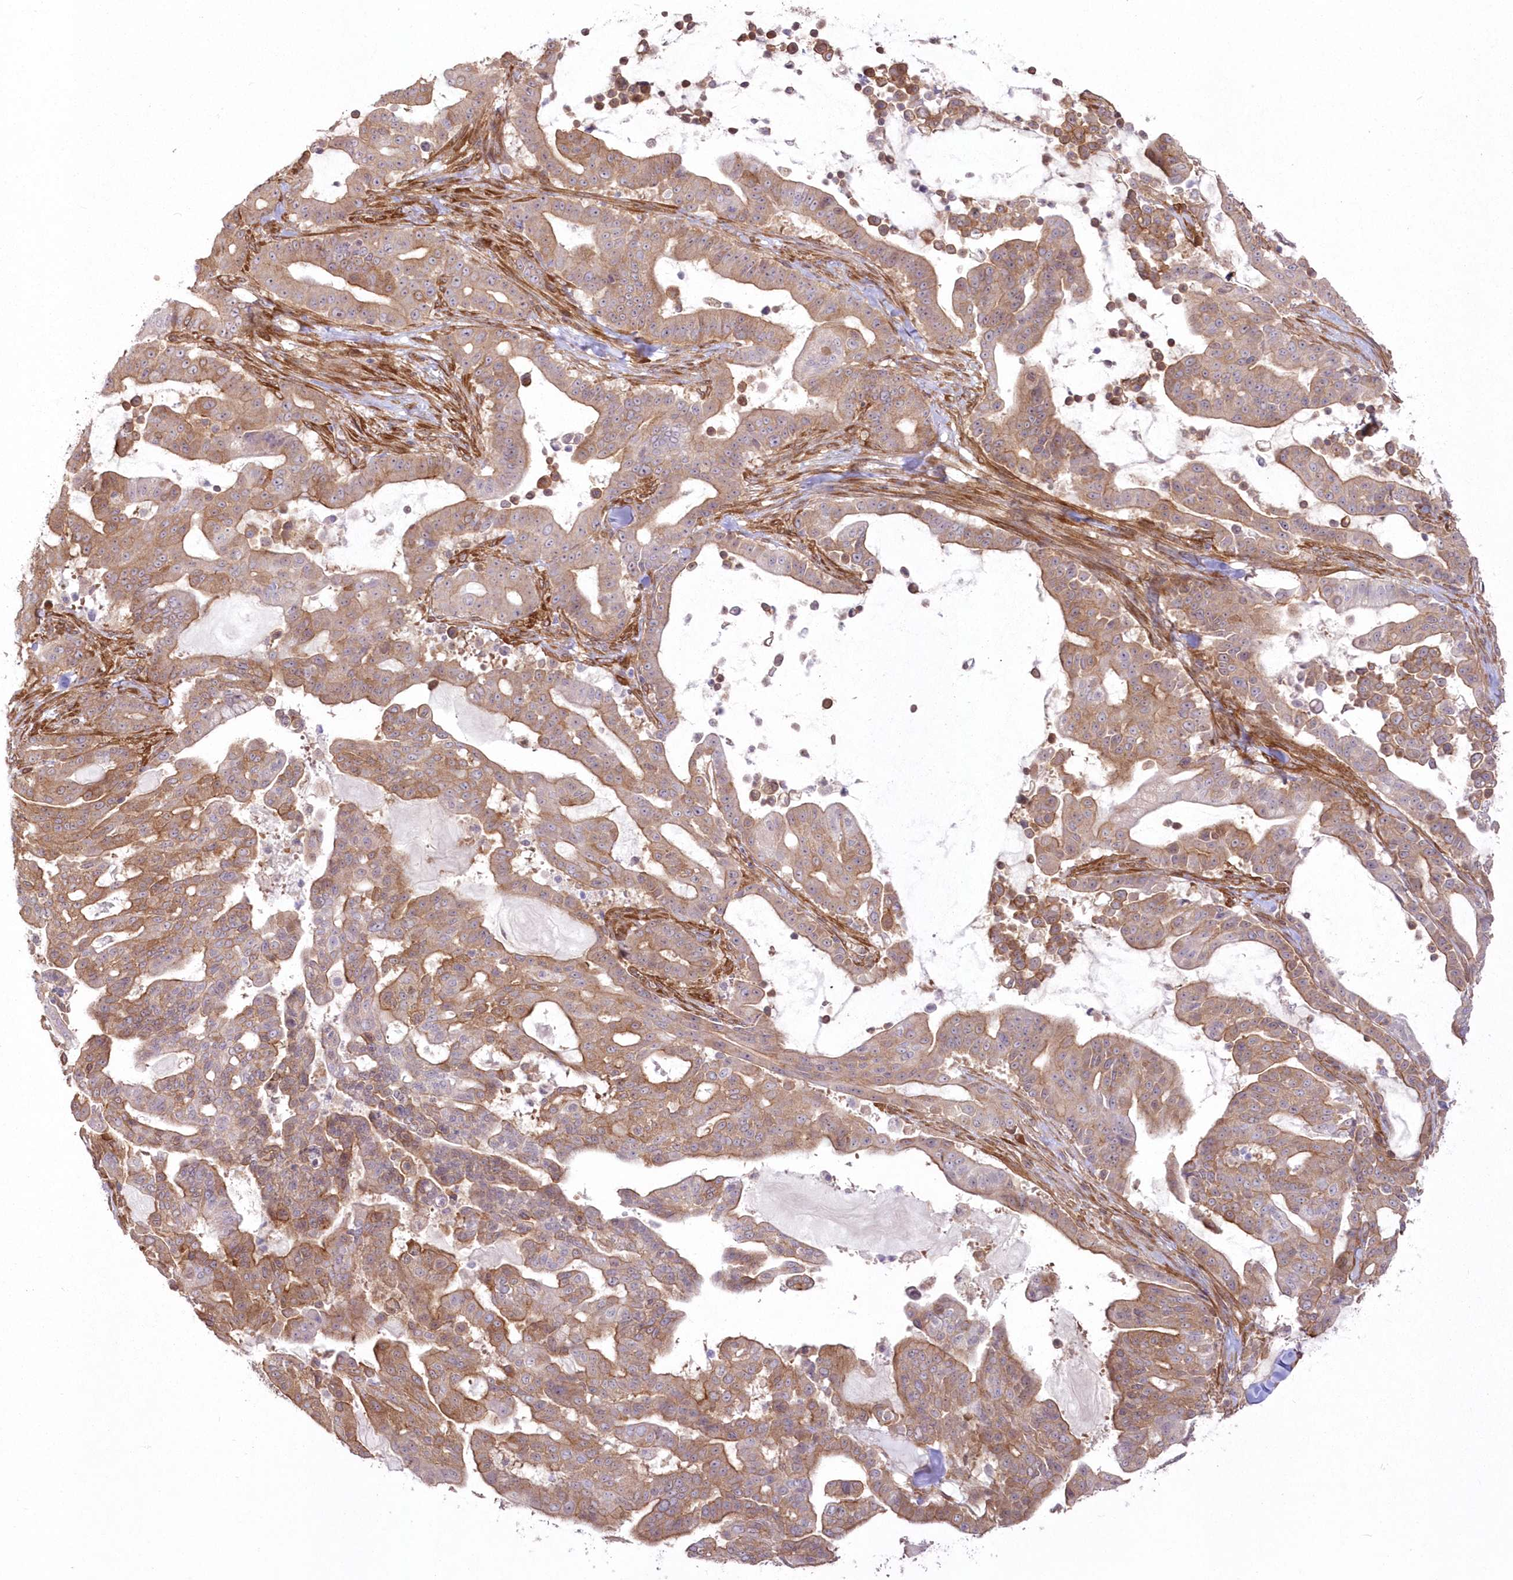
{"staining": {"intensity": "moderate", "quantity": ">75%", "location": "cytoplasmic/membranous"}, "tissue": "pancreatic cancer", "cell_type": "Tumor cells", "image_type": "cancer", "snomed": [{"axis": "morphology", "description": "Adenocarcinoma, NOS"}, {"axis": "topography", "description": "Pancreas"}], "caption": "An immunohistochemistry histopathology image of neoplastic tissue is shown. Protein staining in brown labels moderate cytoplasmic/membranous positivity in pancreatic adenocarcinoma within tumor cells.", "gene": "SH3PXD2B", "patient": {"sex": "male", "age": 63}}